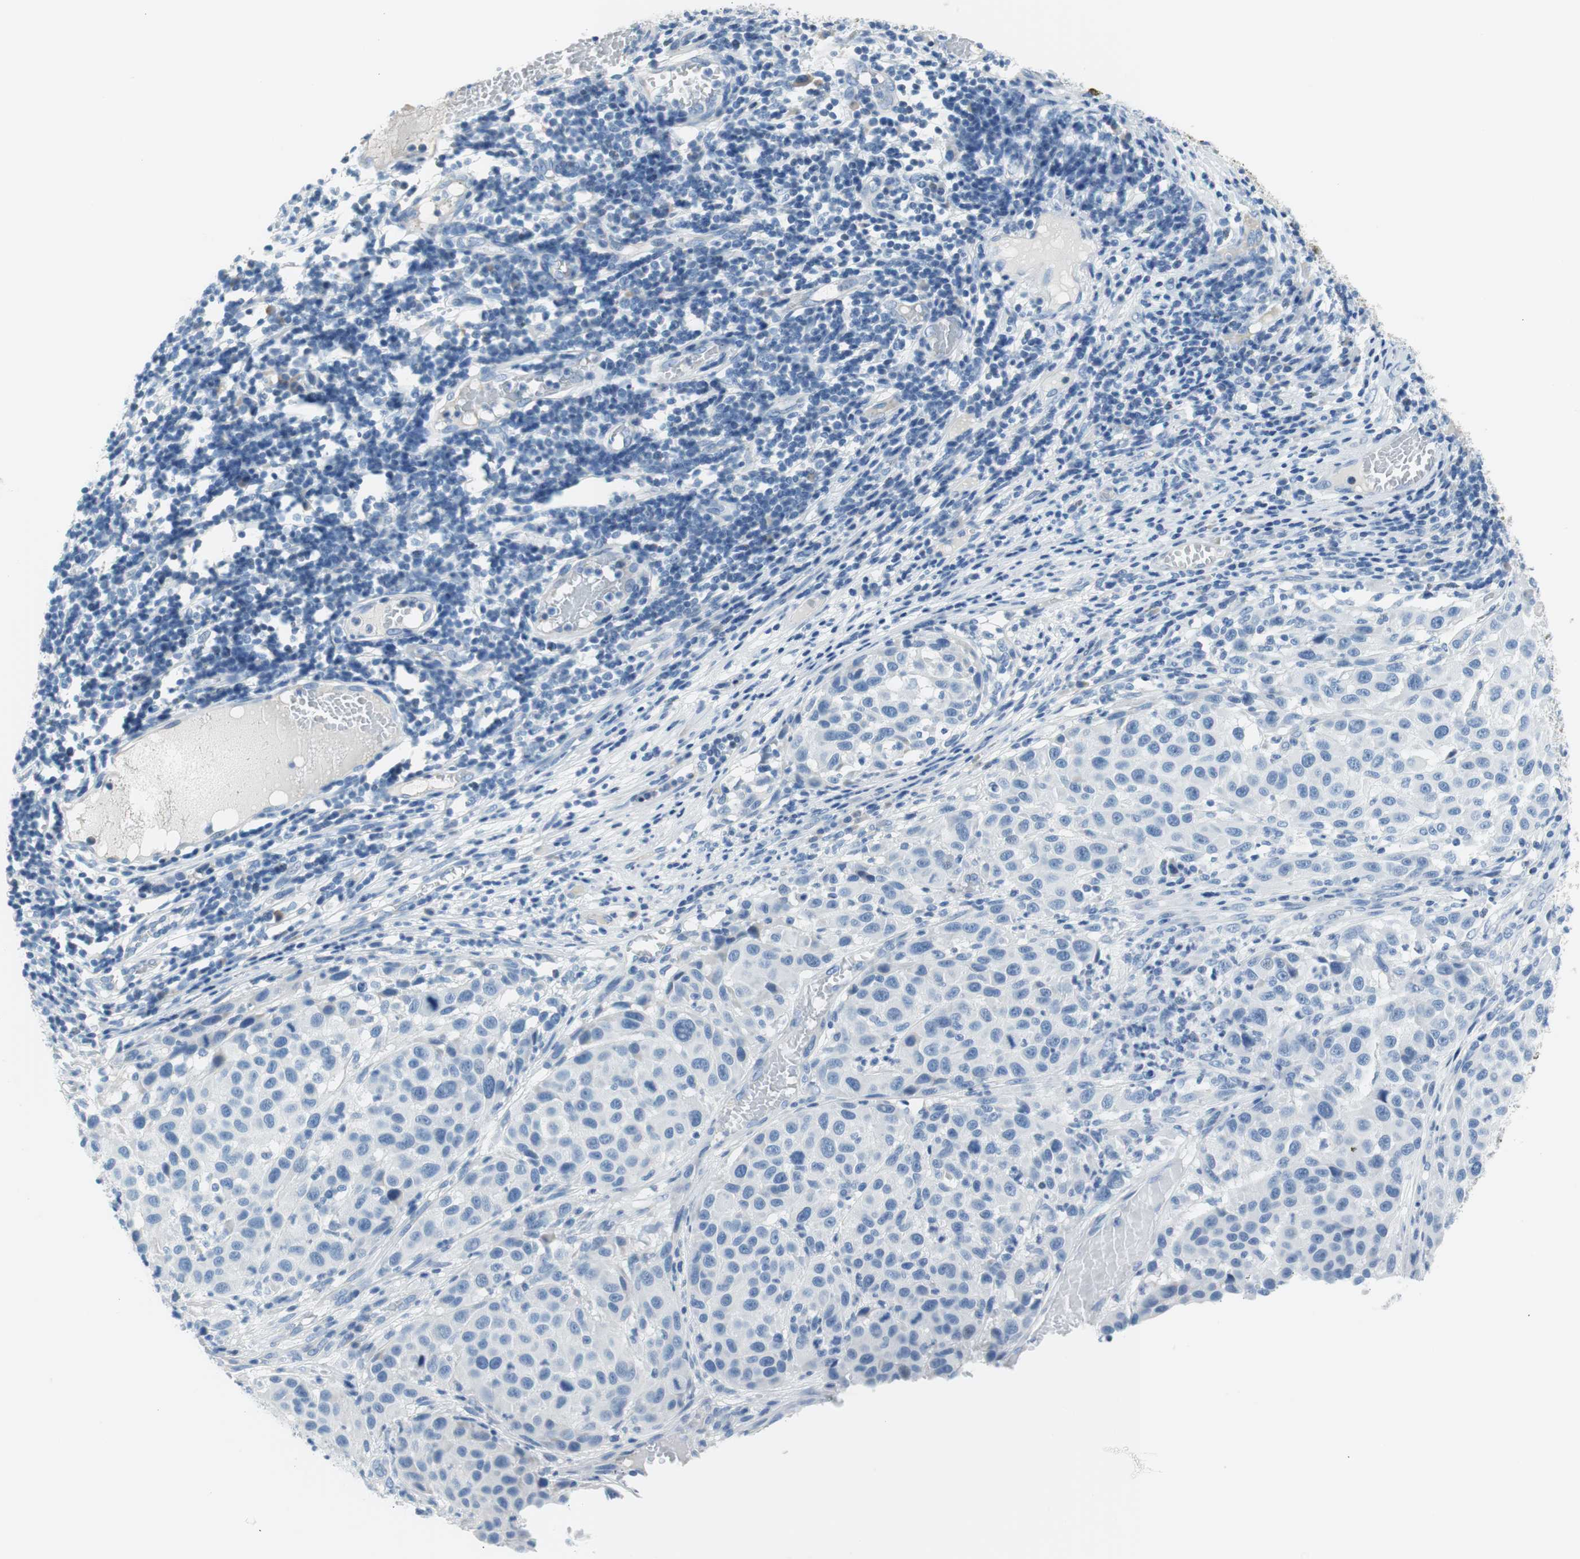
{"staining": {"intensity": "negative", "quantity": "none", "location": "none"}, "tissue": "melanoma", "cell_type": "Tumor cells", "image_type": "cancer", "snomed": [{"axis": "morphology", "description": "Malignant melanoma, Metastatic site"}, {"axis": "topography", "description": "Lymph node"}], "caption": "High power microscopy histopathology image of an immunohistochemistry (IHC) photomicrograph of melanoma, revealing no significant positivity in tumor cells.", "gene": "MYH1", "patient": {"sex": "male", "age": 61}}